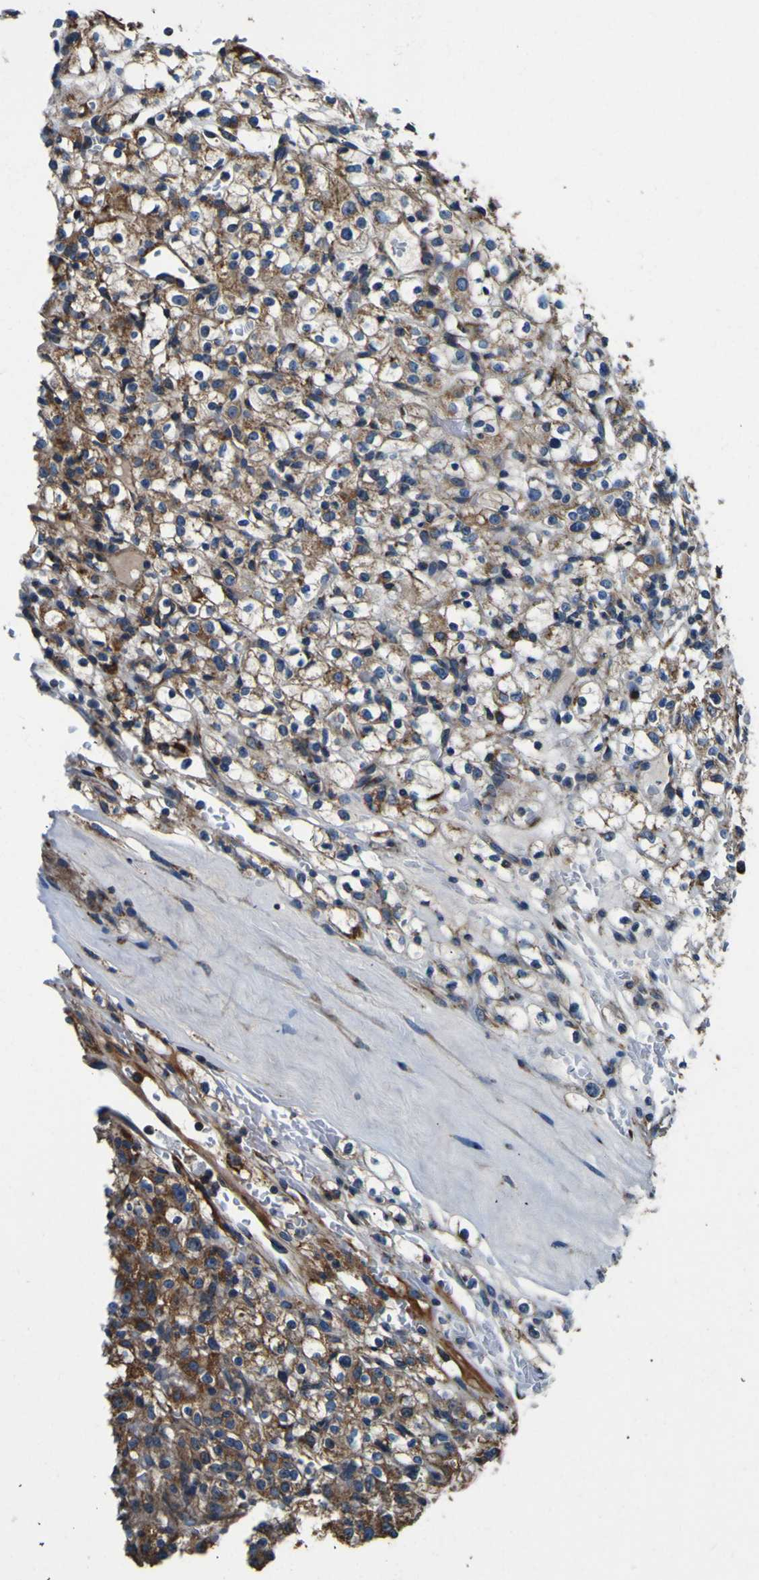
{"staining": {"intensity": "moderate", "quantity": ">75%", "location": "cytoplasmic/membranous"}, "tissue": "renal cancer", "cell_type": "Tumor cells", "image_type": "cancer", "snomed": [{"axis": "morphology", "description": "Normal tissue, NOS"}, {"axis": "morphology", "description": "Adenocarcinoma, NOS"}, {"axis": "topography", "description": "Kidney"}], "caption": "Adenocarcinoma (renal) stained with DAB IHC exhibits medium levels of moderate cytoplasmic/membranous expression in about >75% of tumor cells.", "gene": "INPP5A", "patient": {"sex": "female", "age": 72}}